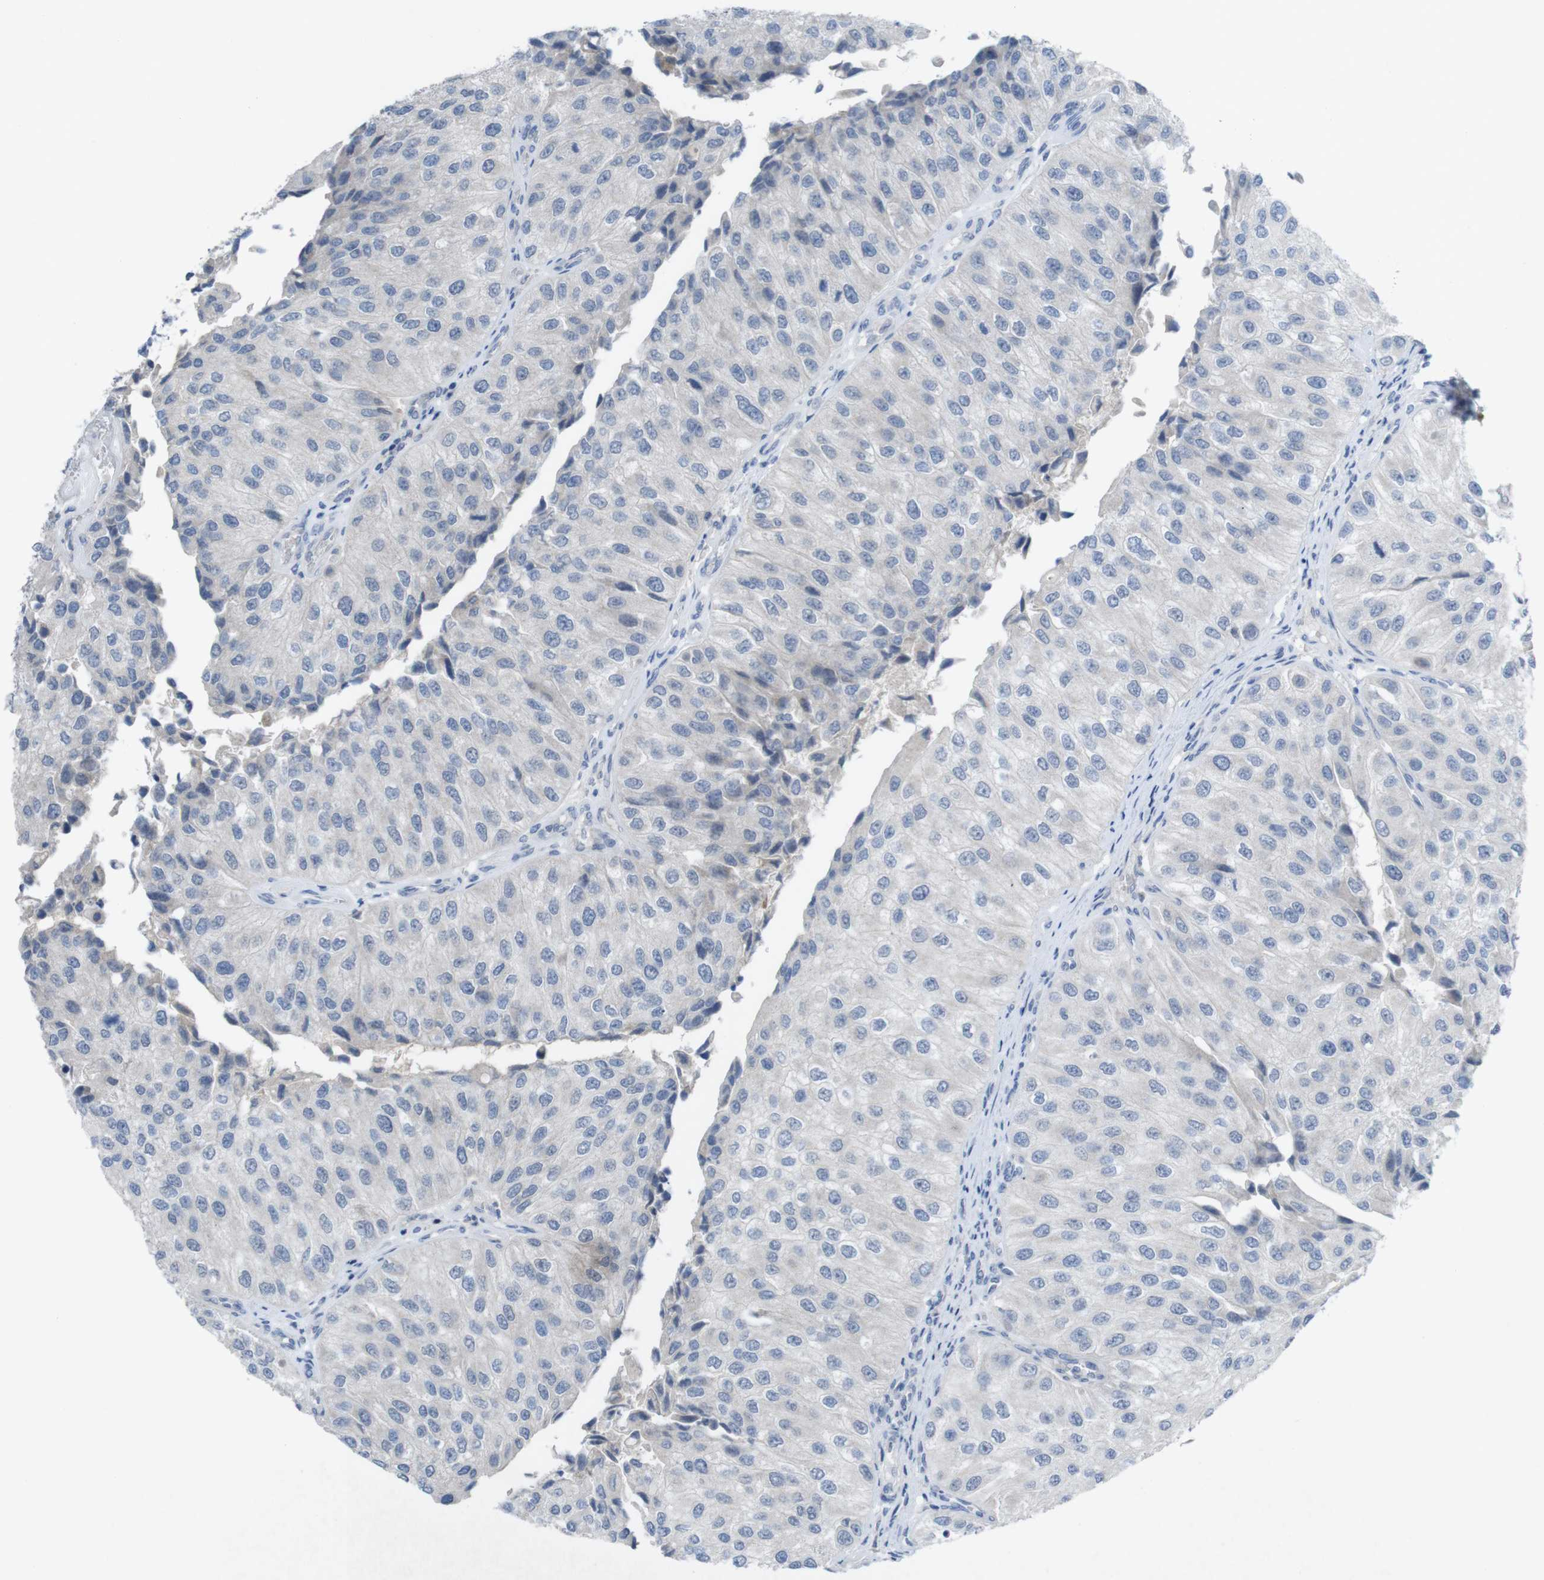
{"staining": {"intensity": "negative", "quantity": "none", "location": "none"}, "tissue": "urothelial cancer", "cell_type": "Tumor cells", "image_type": "cancer", "snomed": [{"axis": "morphology", "description": "Urothelial carcinoma, High grade"}, {"axis": "topography", "description": "Kidney"}, {"axis": "topography", "description": "Urinary bladder"}], "caption": "An immunohistochemistry histopathology image of high-grade urothelial carcinoma is shown. There is no staining in tumor cells of high-grade urothelial carcinoma.", "gene": "SLAMF7", "patient": {"sex": "male", "age": 77}}